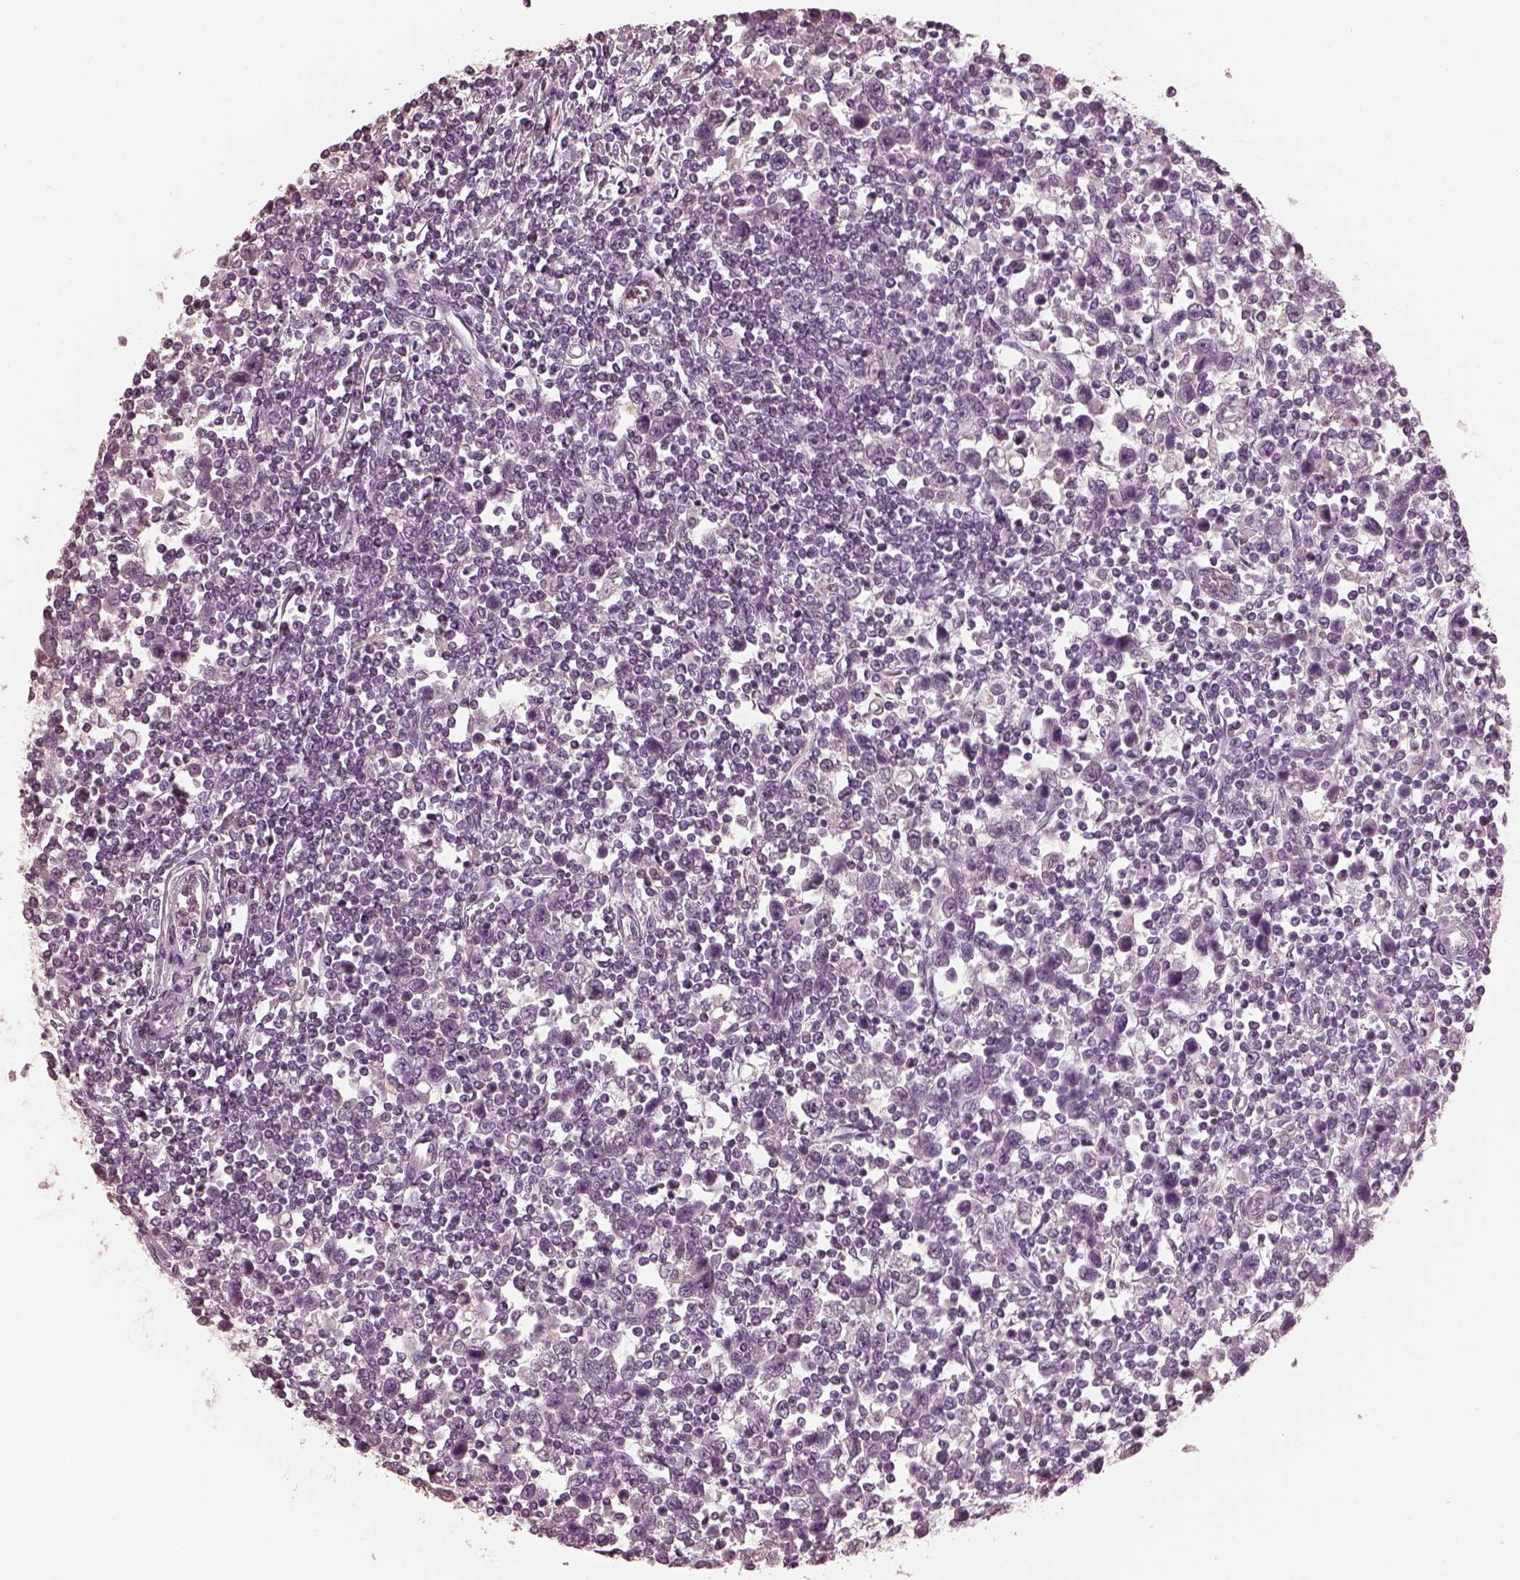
{"staining": {"intensity": "negative", "quantity": "none", "location": "none"}, "tissue": "testis cancer", "cell_type": "Tumor cells", "image_type": "cancer", "snomed": [{"axis": "morphology", "description": "Normal tissue, NOS"}, {"axis": "morphology", "description": "Seminoma, NOS"}, {"axis": "topography", "description": "Testis"}, {"axis": "topography", "description": "Epididymis"}], "caption": "High magnification brightfield microscopy of testis seminoma stained with DAB (3,3'-diaminobenzidine) (brown) and counterstained with hematoxylin (blue): tumor cells show no significant staining.", "gene": "TSKS", "patient": {"sex": "male", "age": 34}}